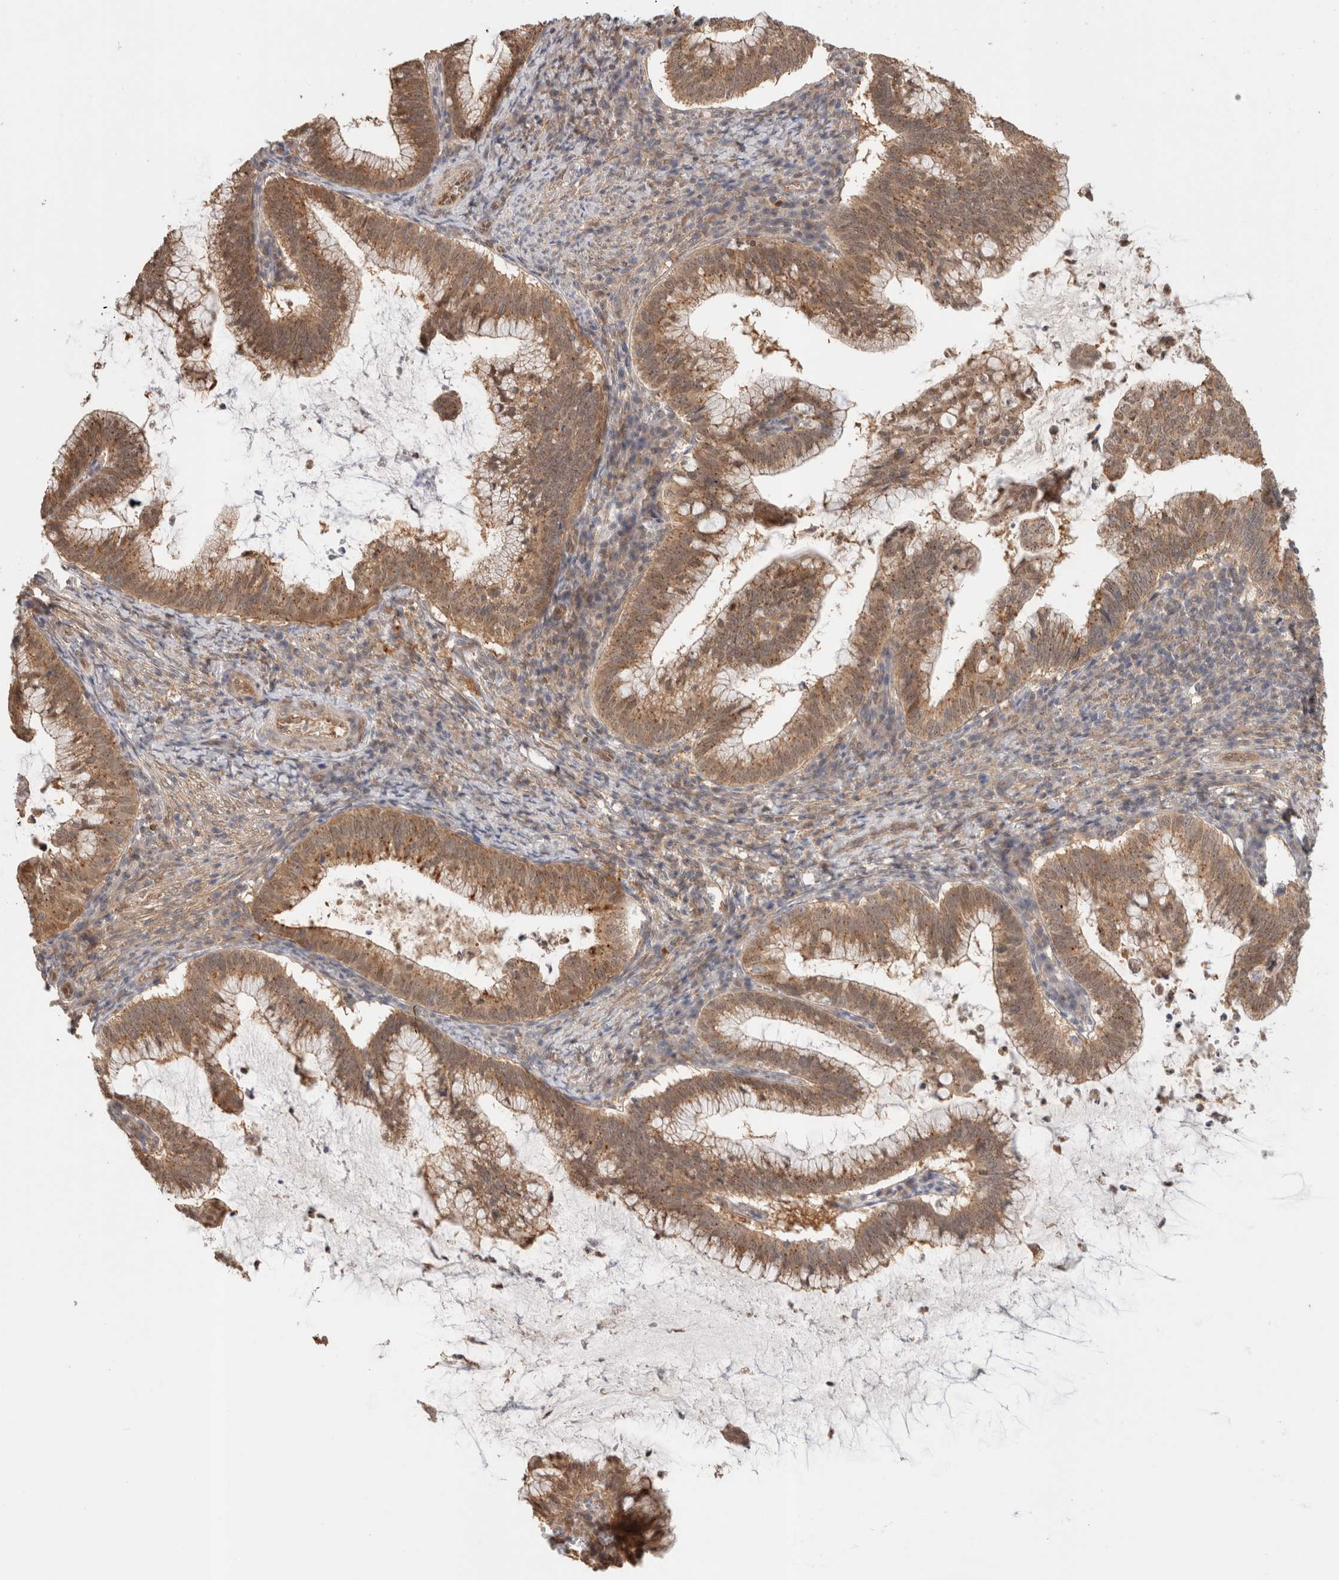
{"staining": {"intensity": "moderate", "quantity": ">75%", "location": "cytoplasmic/membranous"}, "tissue": "cervical cancer", "cell_type": "Tumor cells", "image_type": "cancer", "snomed": [{"axis": "morphology", "description": "Adenocarcinoma, NOS"}, {"axis": "topography", "description": "Cervix"}], "caption": "IHC (DAB) staining of human adenocarcinoma (cervical) displays moderate cytoplasmic/membranous protein staining in about >75% of tumor cells. Using DAB (3,3'-diaminobenzidine) (brown) and hematoxylin (blue) stains, captured at high magnification using brightfield microscopy.", "gene": "OTUD6B", "patient": {"sex": "female", "age": 36}}